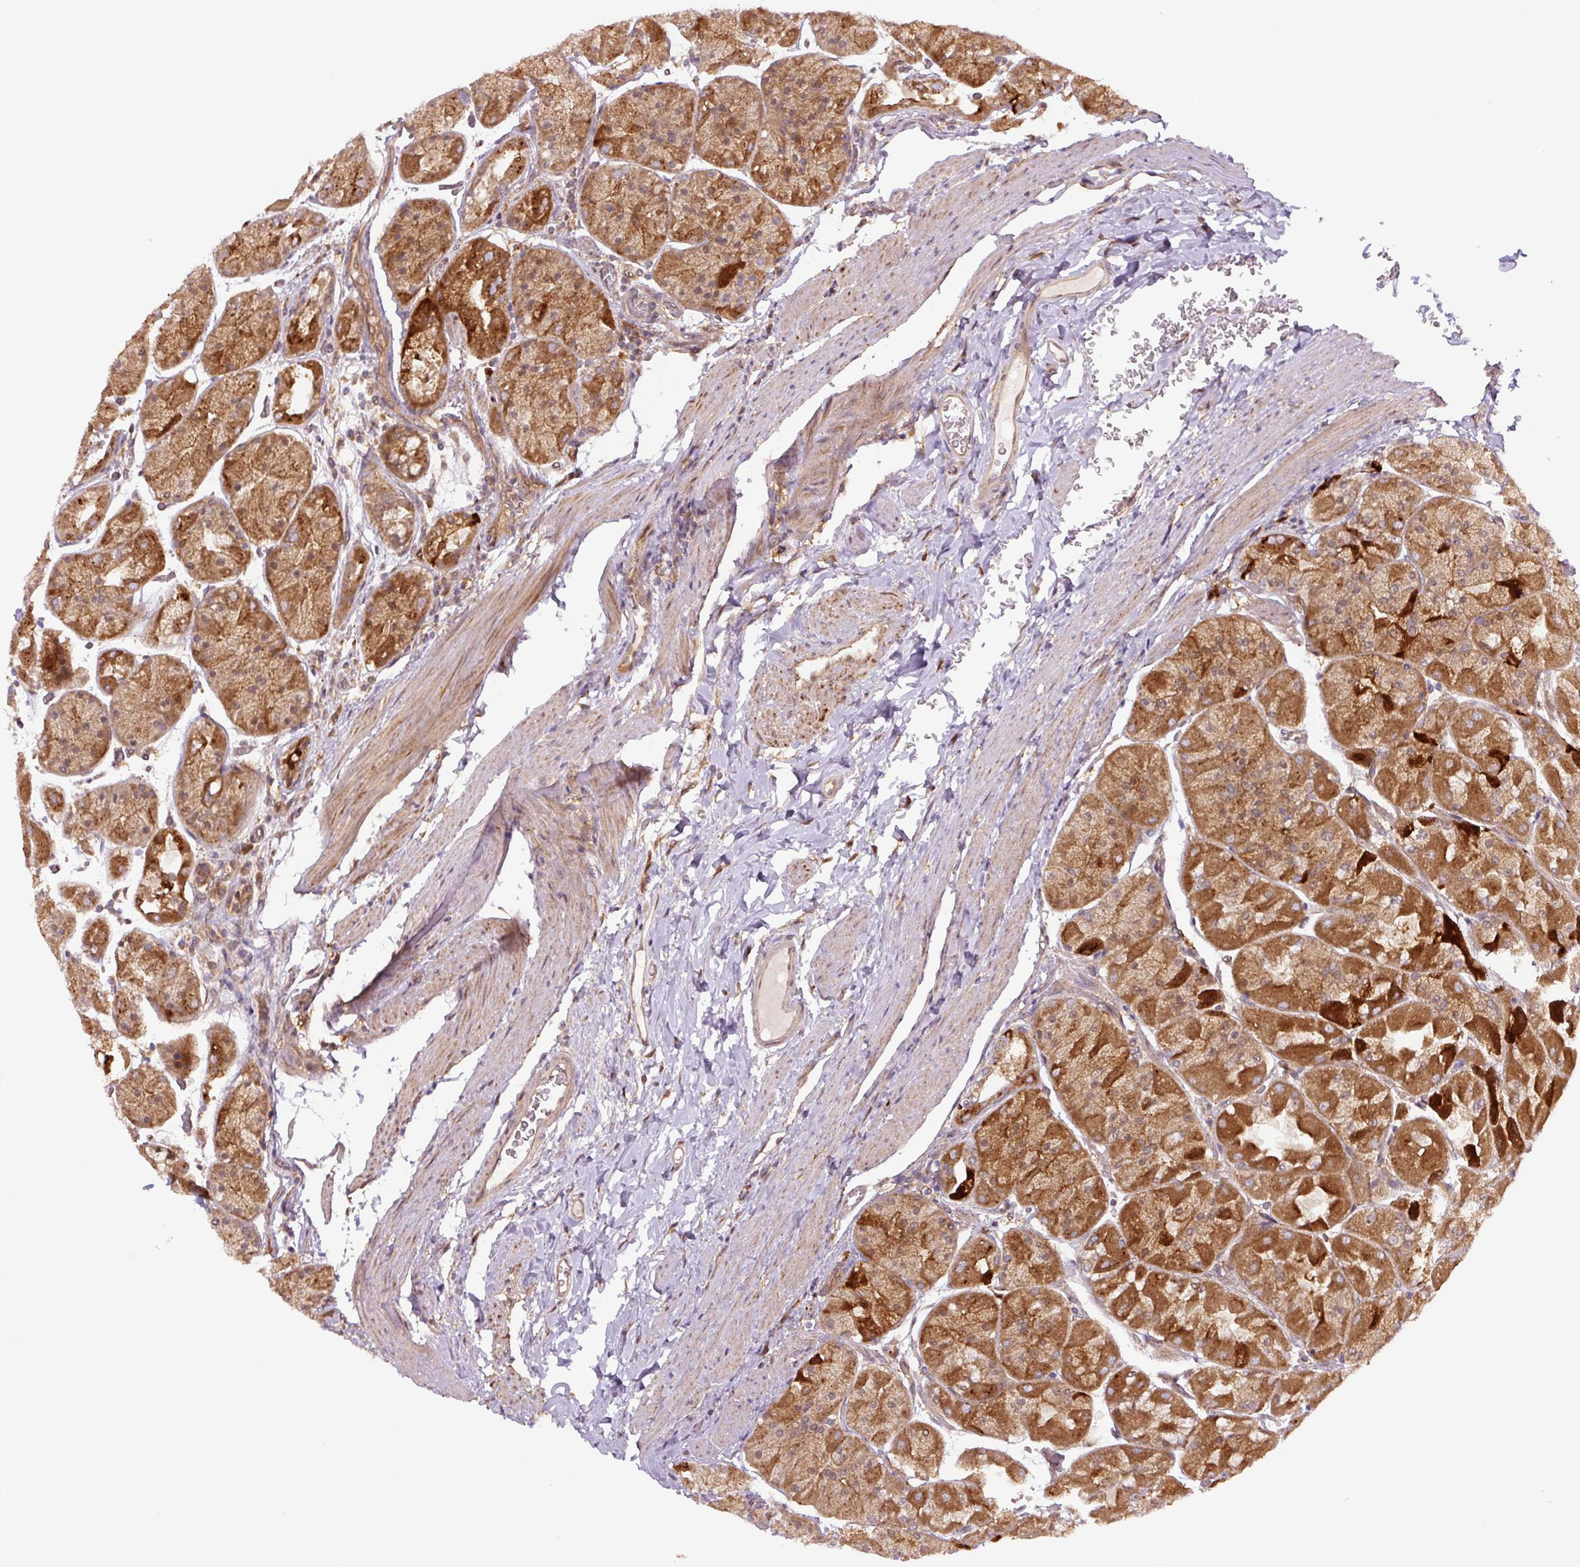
{"staining": {"intensity": "strong", "quantity": ">75%", "location": "cytoplasmic/membranous"}, "tissue": "stomach", "cell_type": "Glandular cells", "image_type": "normal", "snomed": [{"axis": "morphology", "description": "Normal tissue, NOS"}, {"axis": "topography", "description": "Stomach"}], "caption": "Immunohistochemical staining of unremarkable human stomach displays >75% levels of strong cytoplasmic/membranous protein positivity in about >75% of glandular cells.", "gene": "ZSWIM7", "patient": {"sex": "female", "age": 61}}